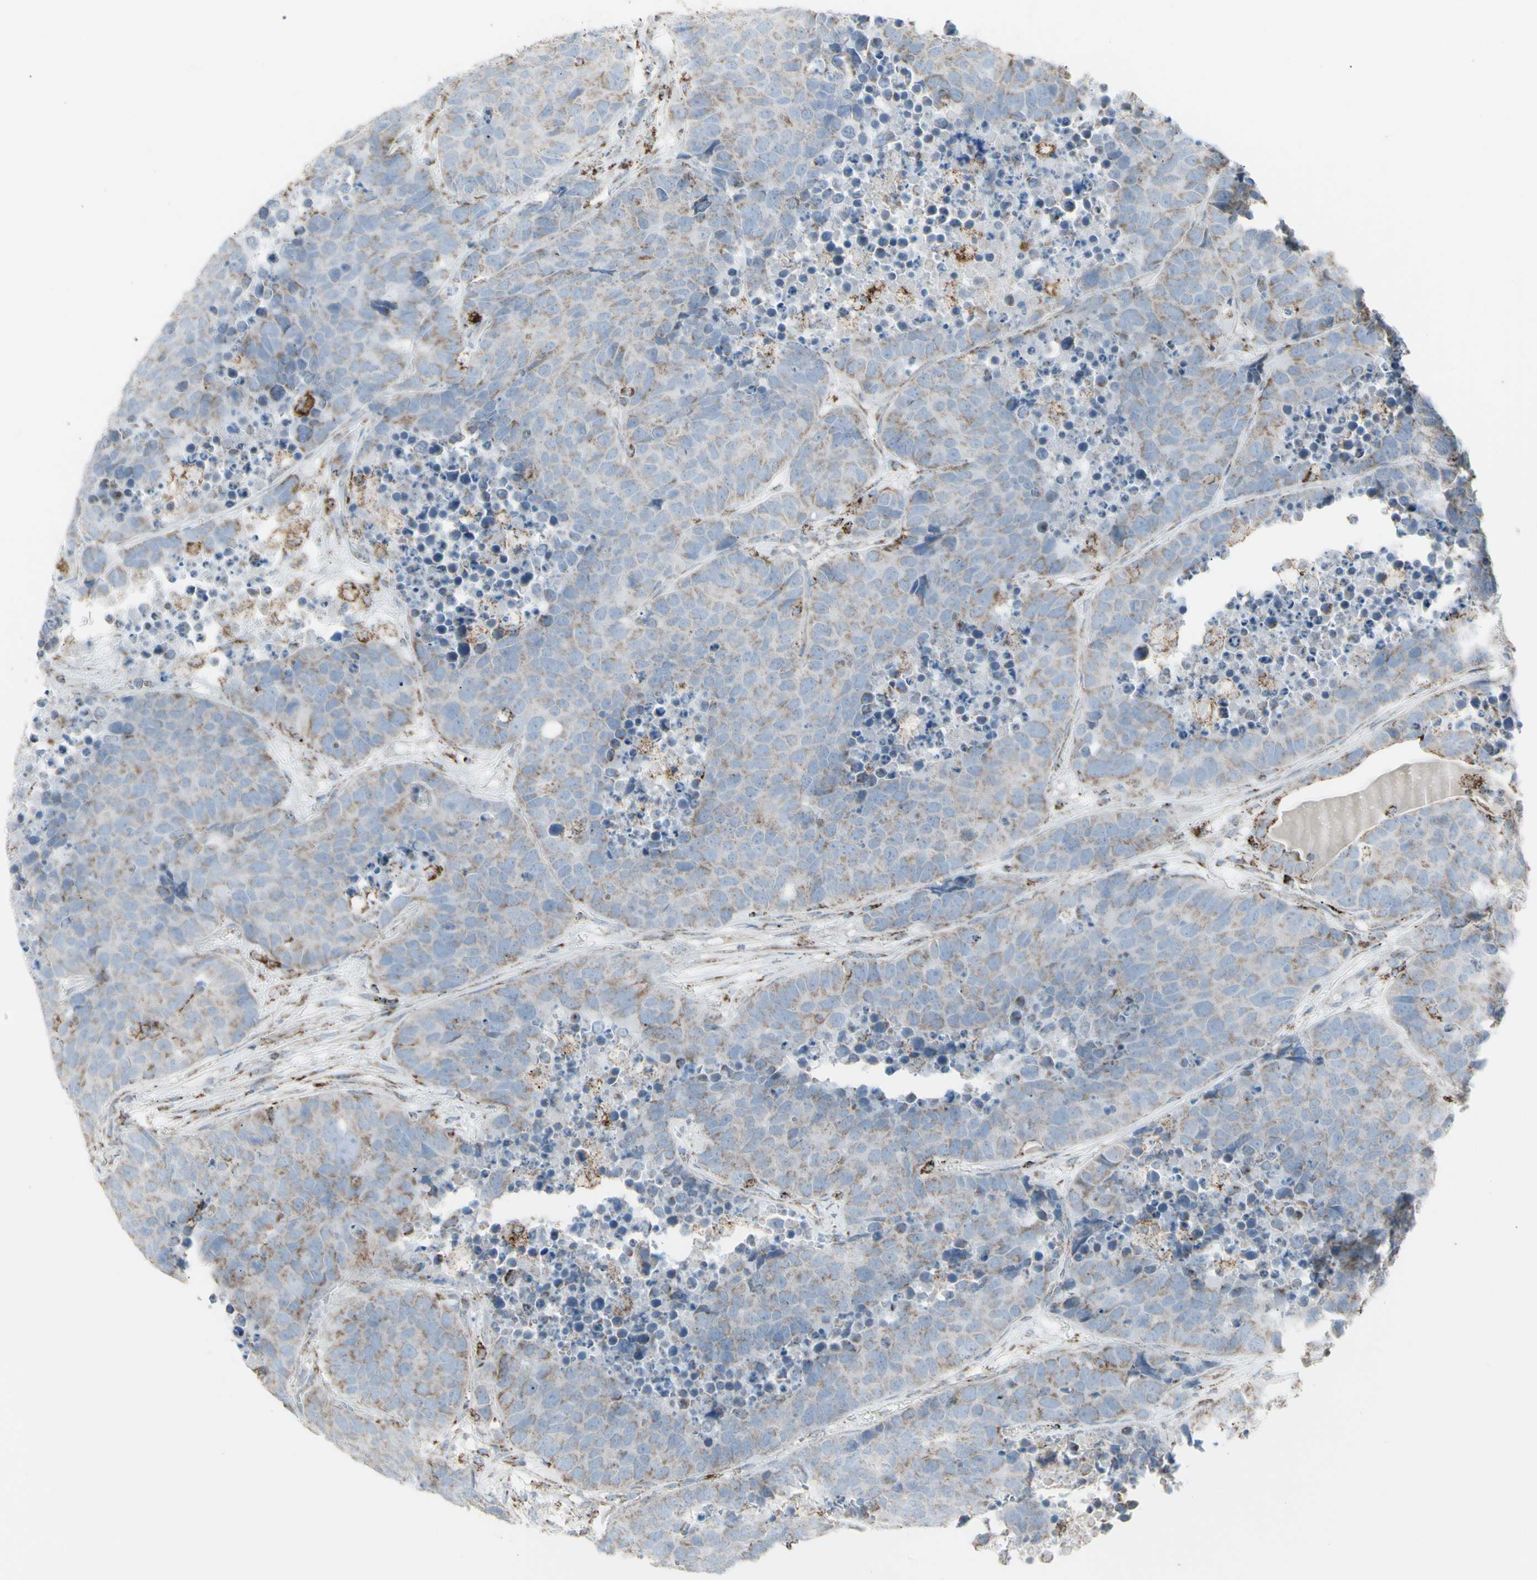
{"staining": {"intensity": "weak", "quantity": "25%-75%", "location": "cytoplasmic/membranous"}, "tissue": "carcinoid", "cell_type": "Tumor cells", "image_type": "cancer", "snomed": [{"axis": "morphology", "description": "Carcinoid, malignant, NOS"}, {"axis": "topography", "description": "Lung"}], "caption": "Tumor cells exhibit low levels of weak cytoplasmic/membranous positivity in about 25%-75% of cells in carcinoid.", "gene": "PLGRKT", "patient": {"sex": "male", "age": 60}}